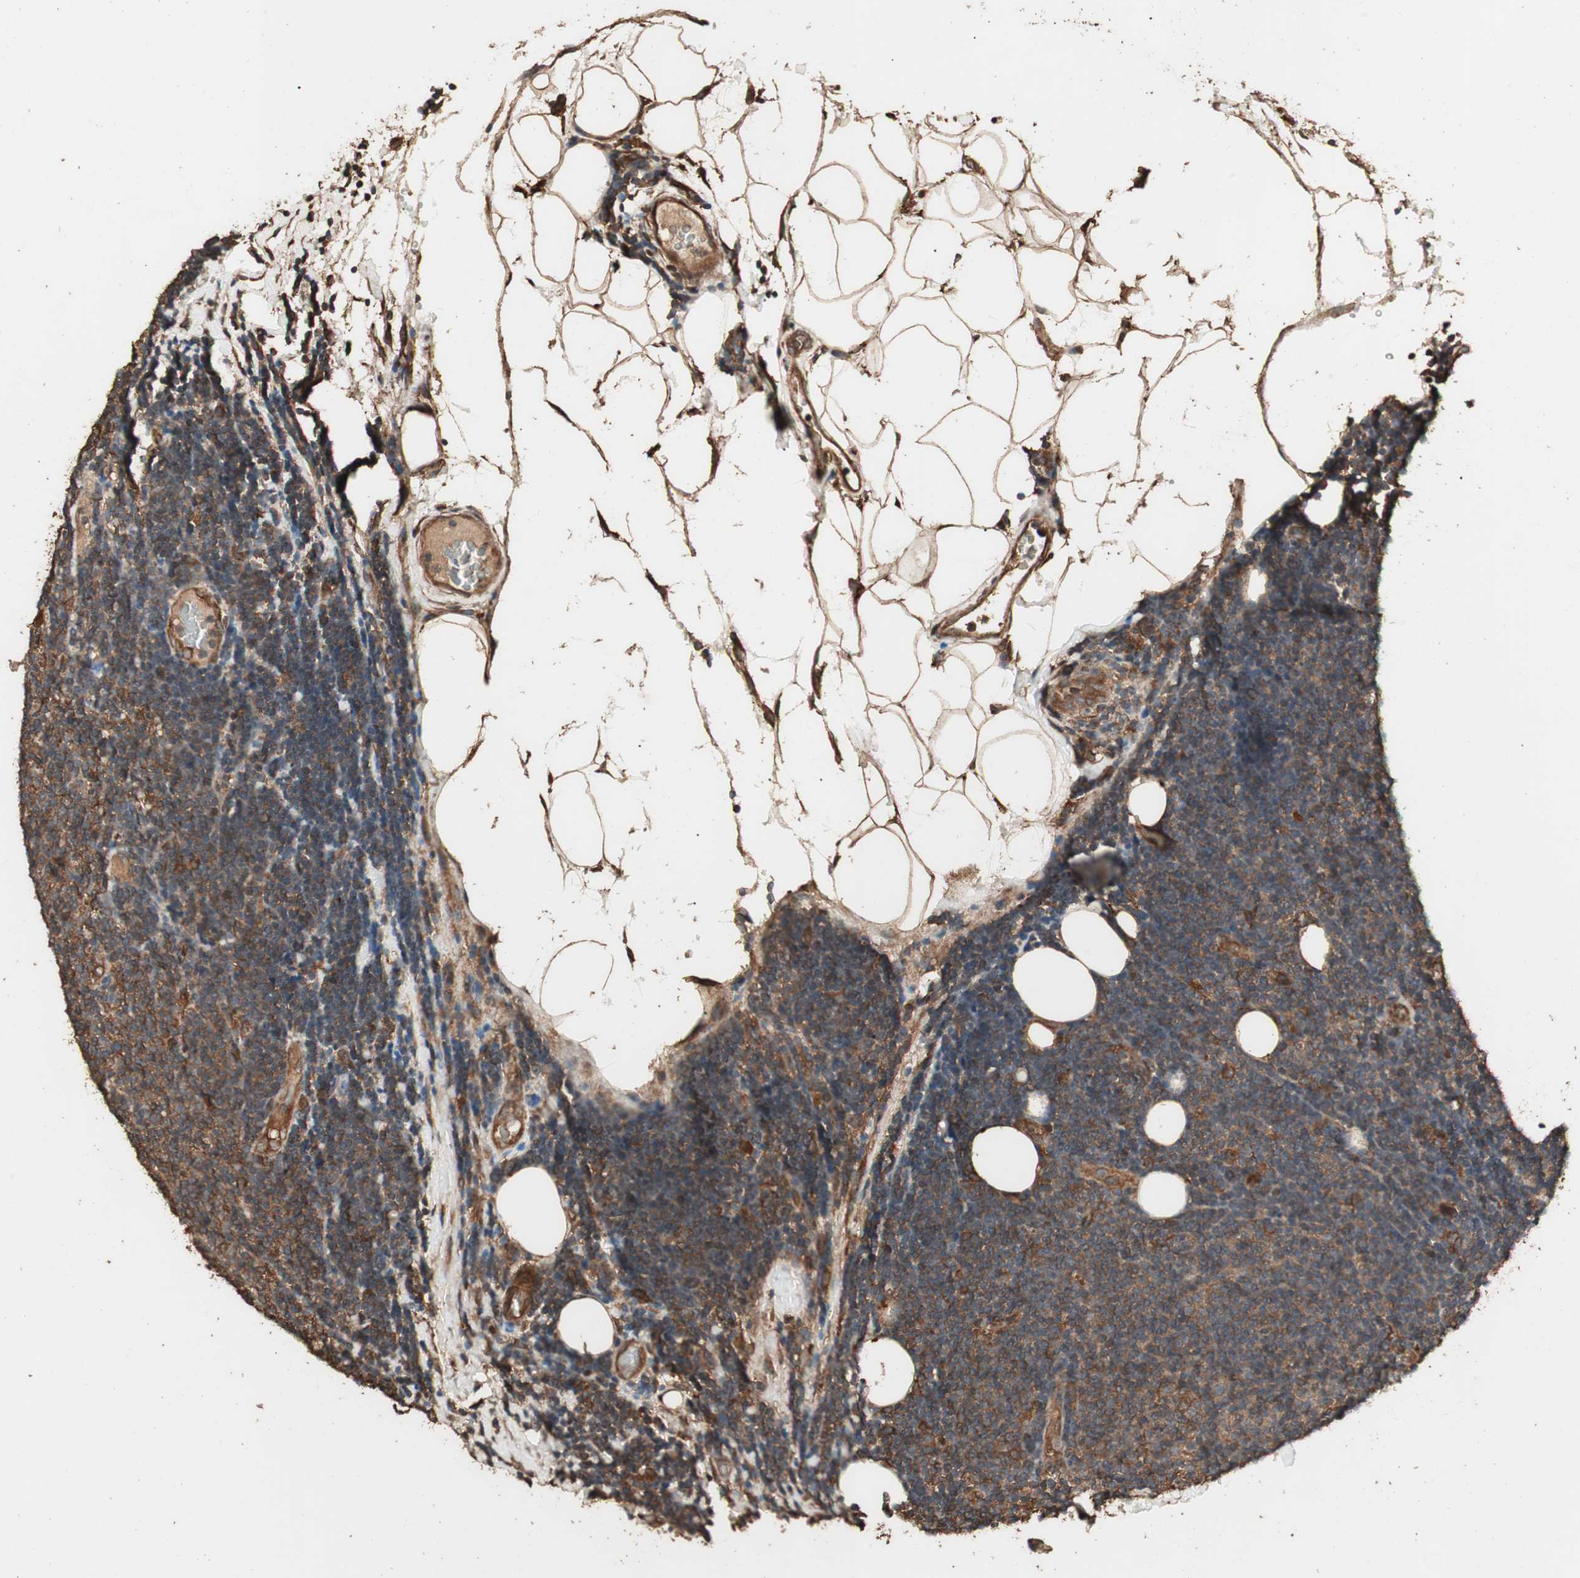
{"staining": {"intensity": "moderate", "quantity": "25%-75%", "location": "cytoplasmic/membranous"}, "tissue": "lymphoma", "cell_type": "Tumor cells", "image_type": "cancer", "snomed": [{"axis": "morphology", "description": "Malignant lymphoma, non-Hodgkin's type, Low grade"}, {"axis": "topography", "description": "Lymph node"}], "caption": "This image exhibits IHC staining of low-grade malignant lymphoma, non-Hodgkin's type, with medium moderate cytoplasmic/membranous positivity in about 25%-75% of tumor cells.", "gene": "CCN4", "patient": {"sex": "male", "age": 83}}